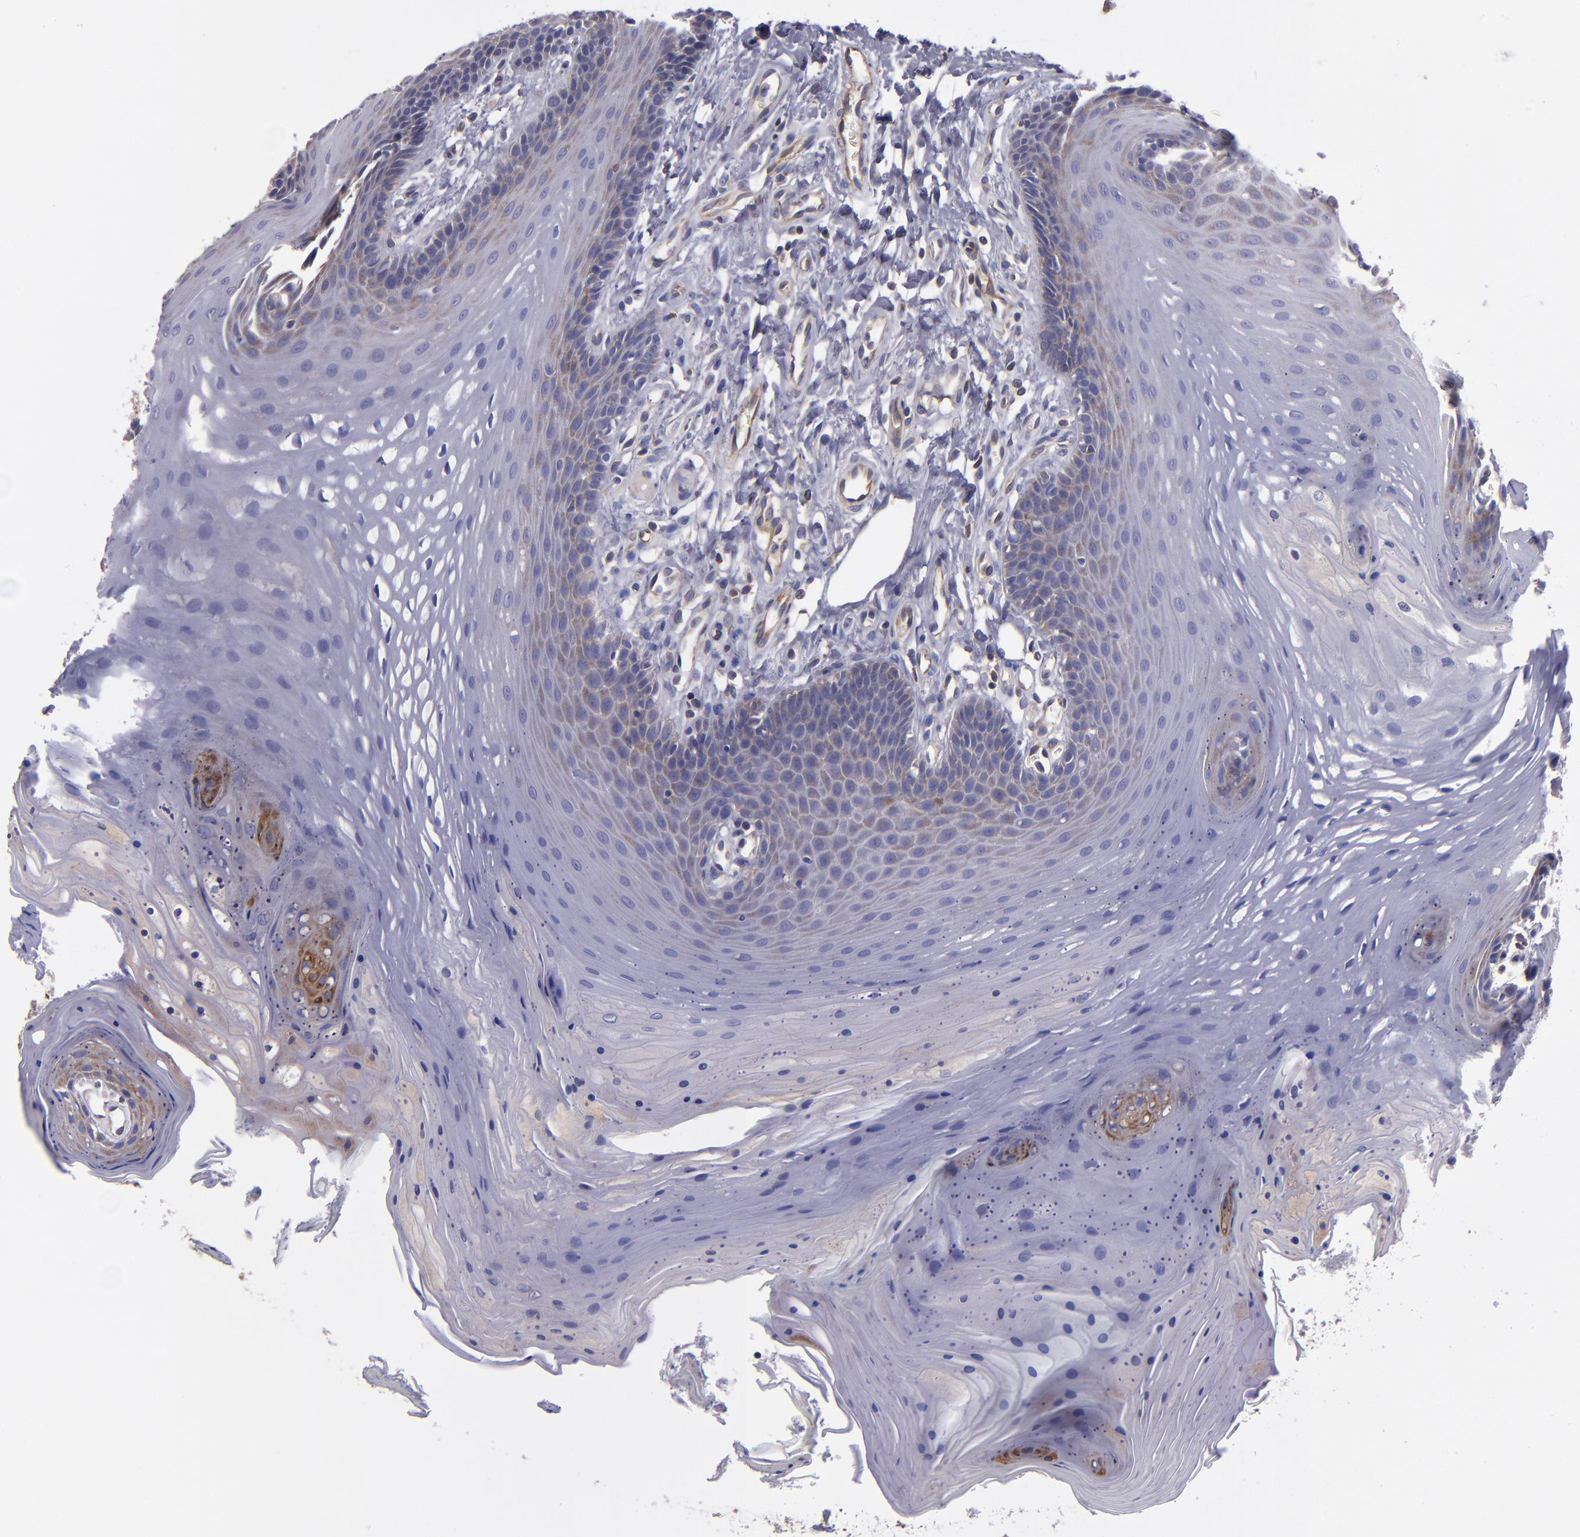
{"staining": {"intensity": "weak", "quantity": "<25%", "location": "cytoplasmic/membranous"}, "tissue": "oral mucosa", "cell_type": "Squamous epithelial cells", "image_type": "normal", "snomed": [{"axis": "morphology", "description": "Normal tissue, NOS"}, {"axis": "topography", "description": "Oral tissue"}], "caption": "Immunohistochemical staining of unremarkable human oral mucosa exhibits no significant positivity in squamous epithelial cells. (Brightfield microscopy of DAB (3,3'-diaminobenzidine) immunohistochemistry (IHC) at high magnification).", "gene": "CARS1", "patient": {"sex": "male", "age": 62}}